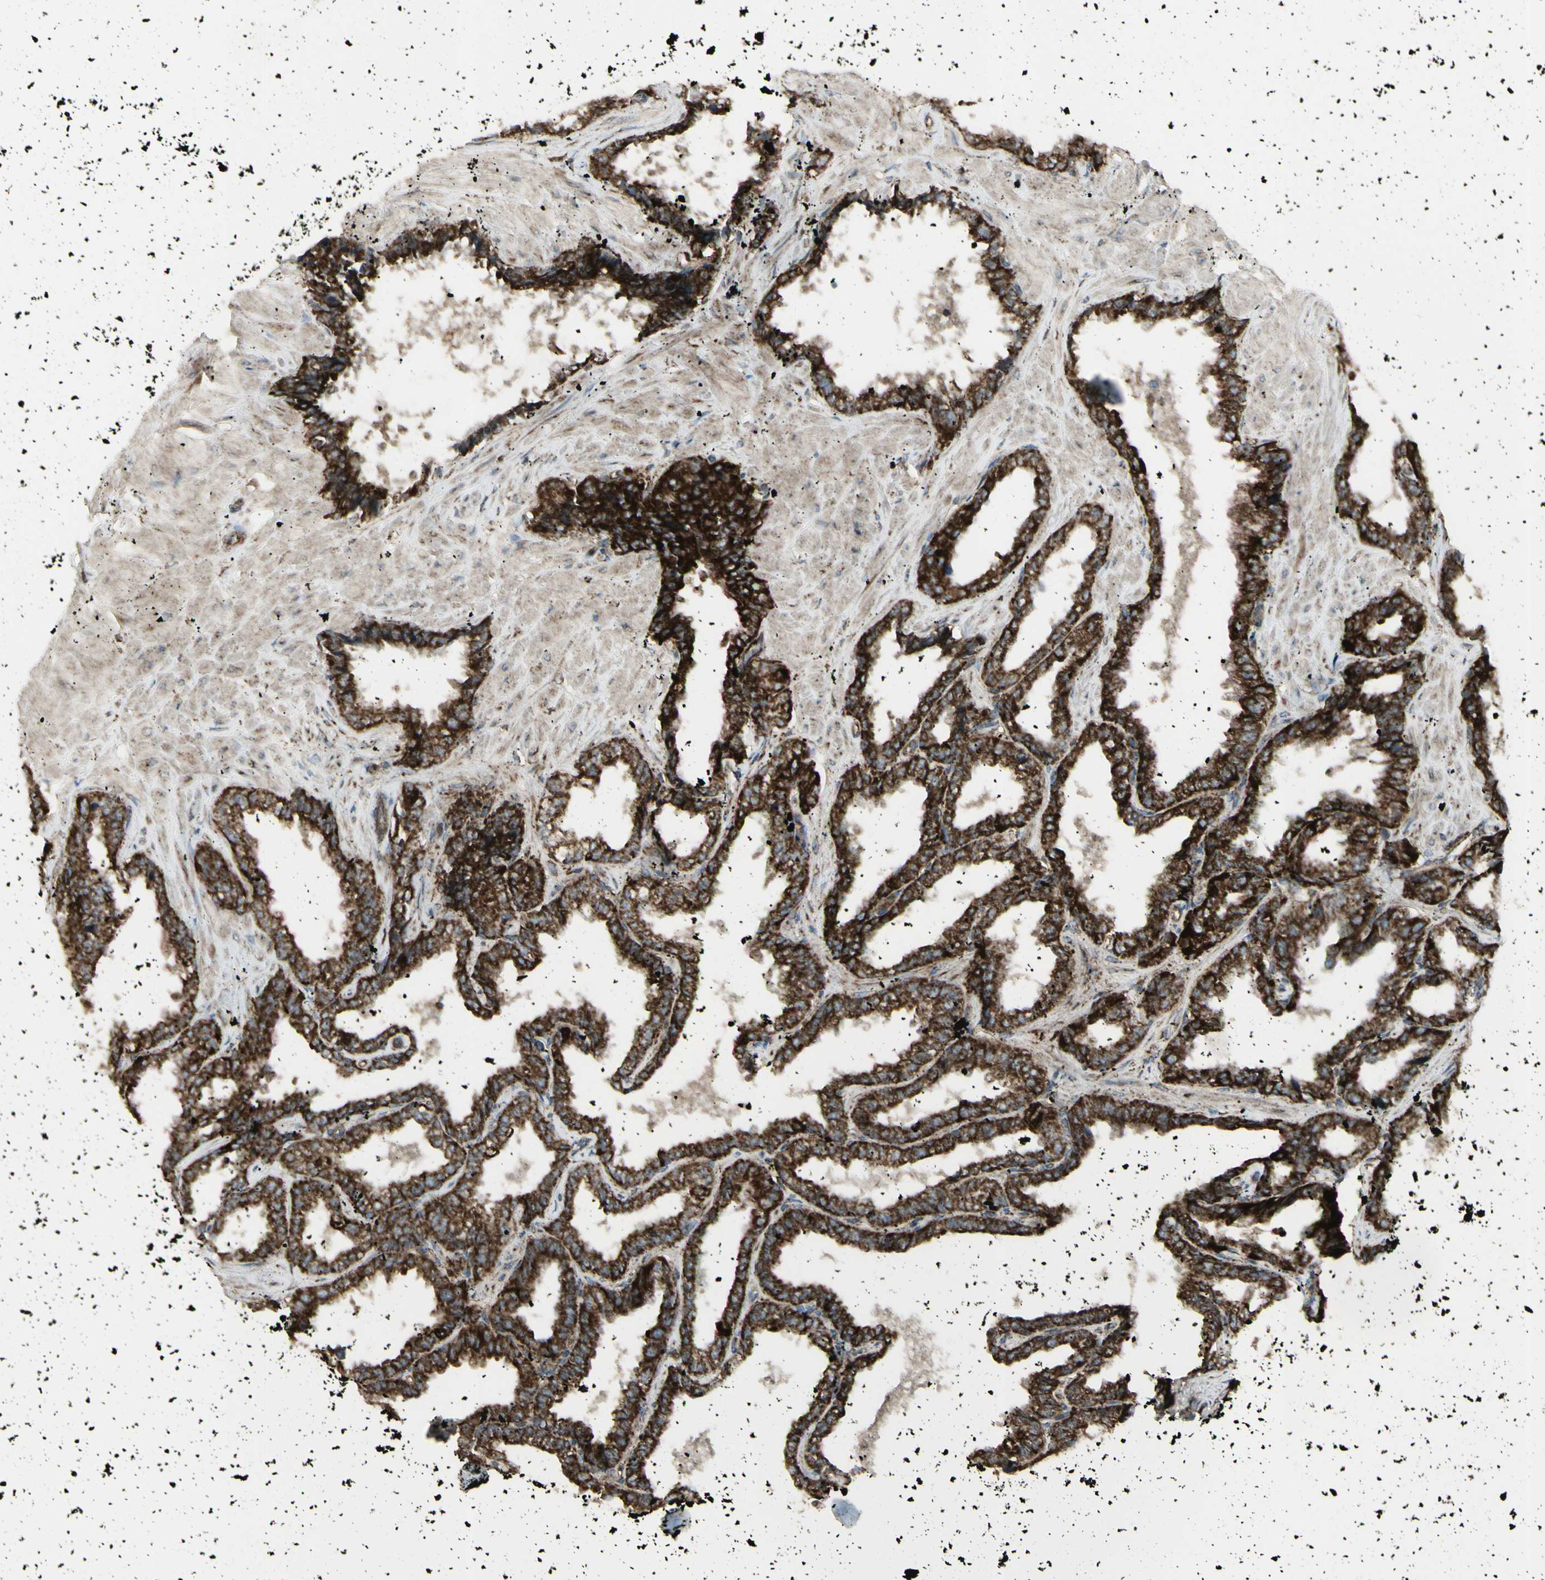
{"staining": {"intensity": "strong", "quantity": ">75%", "location": "cytoplasmic/membranous"}, "tissue": "seminal vesicle", "cell_type": "Glandular cells", "image_type": "normal", "snomed": [{"axis": "morphology", "description": "Normal tissue, NOS"}, {"axis": "topography", "description": "Seminal veicle"}], "caption": "Protein staining of benign seminal vesicle demonstrates strong cytoplasmic/membranous staining in about >75% of glandular cells.", "gene": "CYB5R1", "patient": {"sex": "male", "age": 46}}